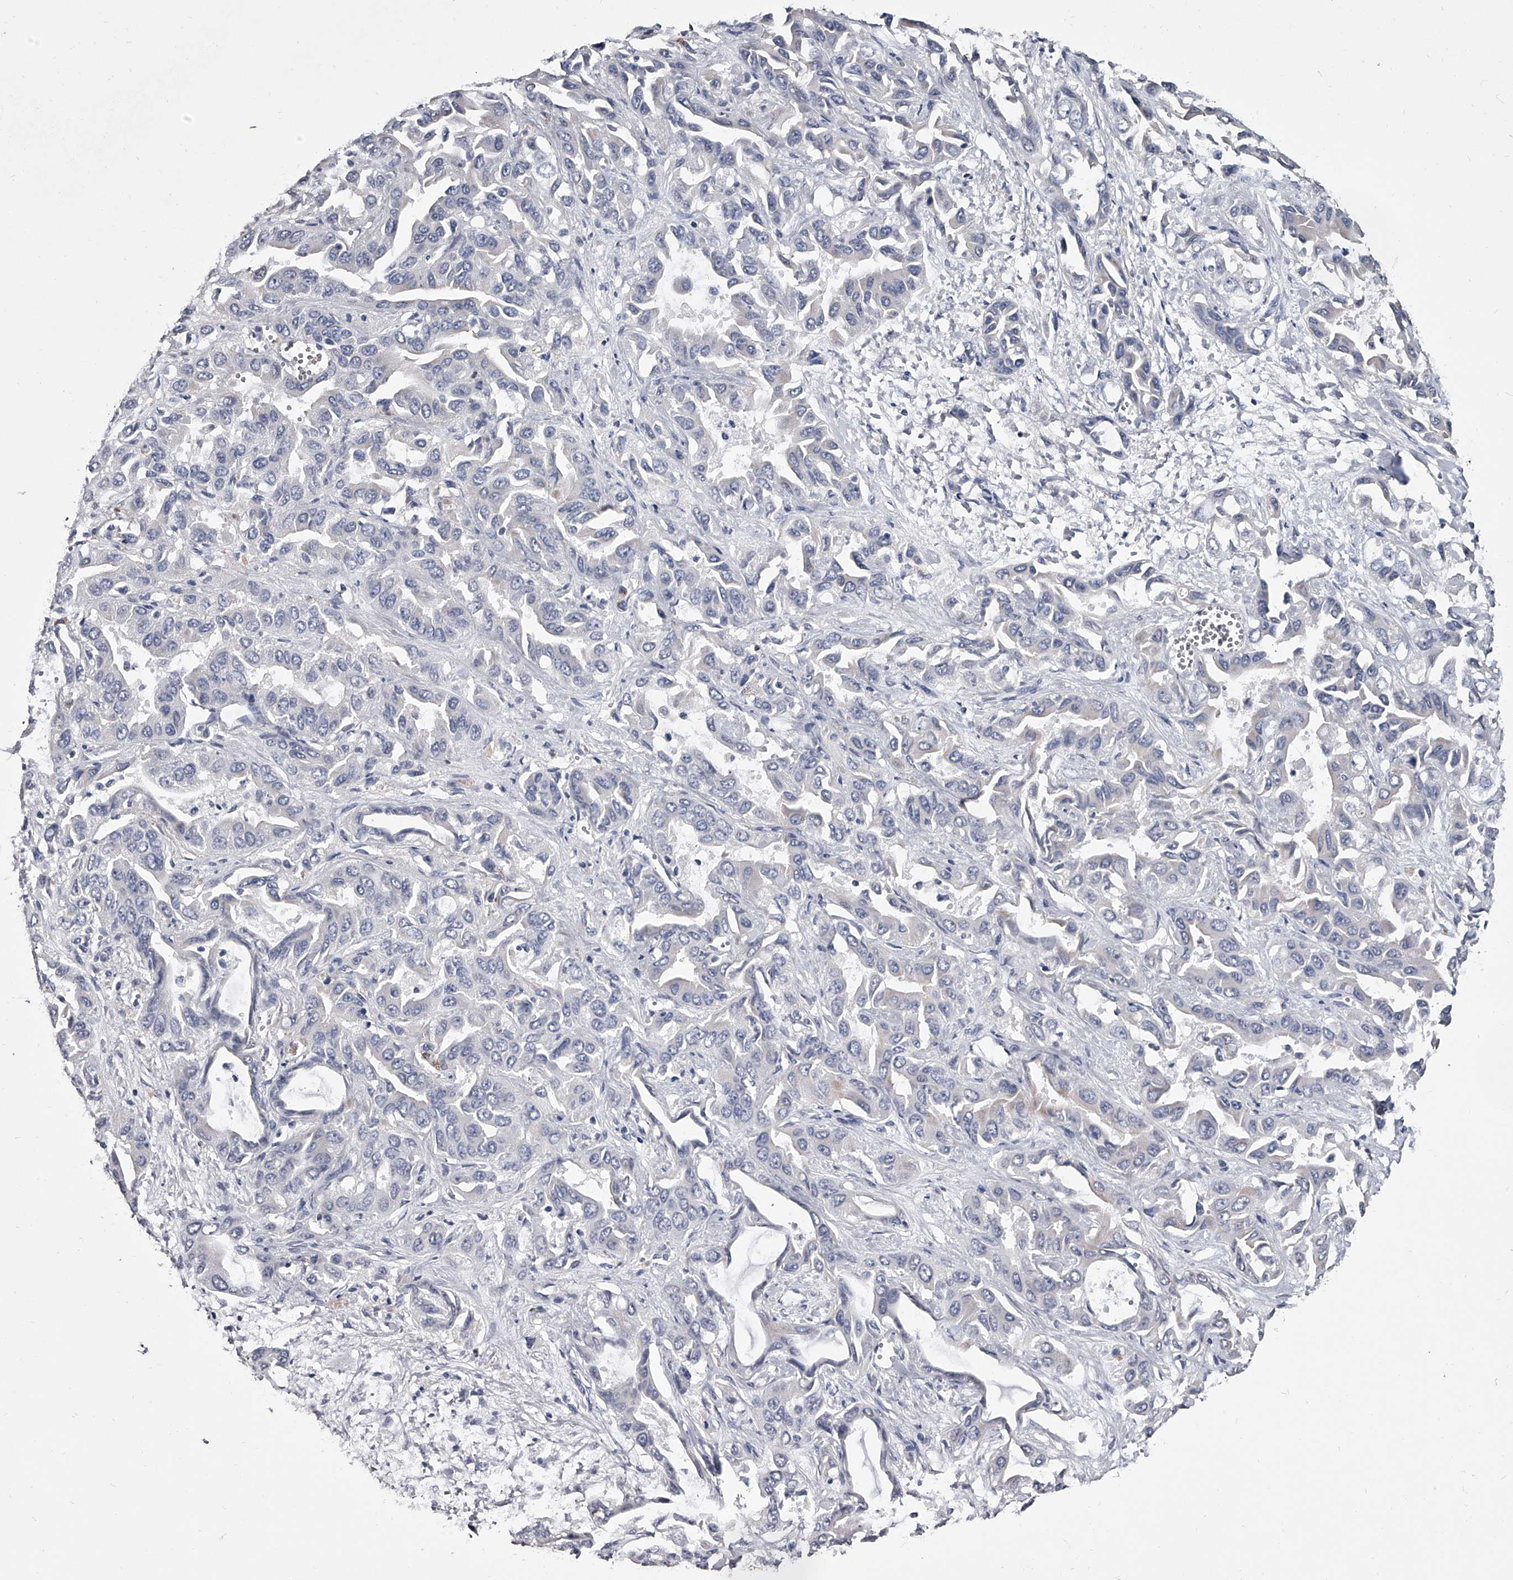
{"staining": {"intensity": "negative", "quantity": "none", "location": "none"}, "tissue": "liver cancer", "cell_type": "Tumor cells", "image_type": "cancer", "snomed": [{"axis": "morphology", "description": "Cholangiocarcinoma"}, {"axis": "topography", "description": "Liver"}], "caption": "Immunohistochemistry (IHC) micrograph of liver cancer stained for a protein (brown), which shows no staining in tumor cells. (Stains: DAB IHC with hematoxylin counter stain, Microscopy: brightfield microscopy at high magnification).", "gene": "GAPVD1", "patient": {"sex": "female", "age": 52}}